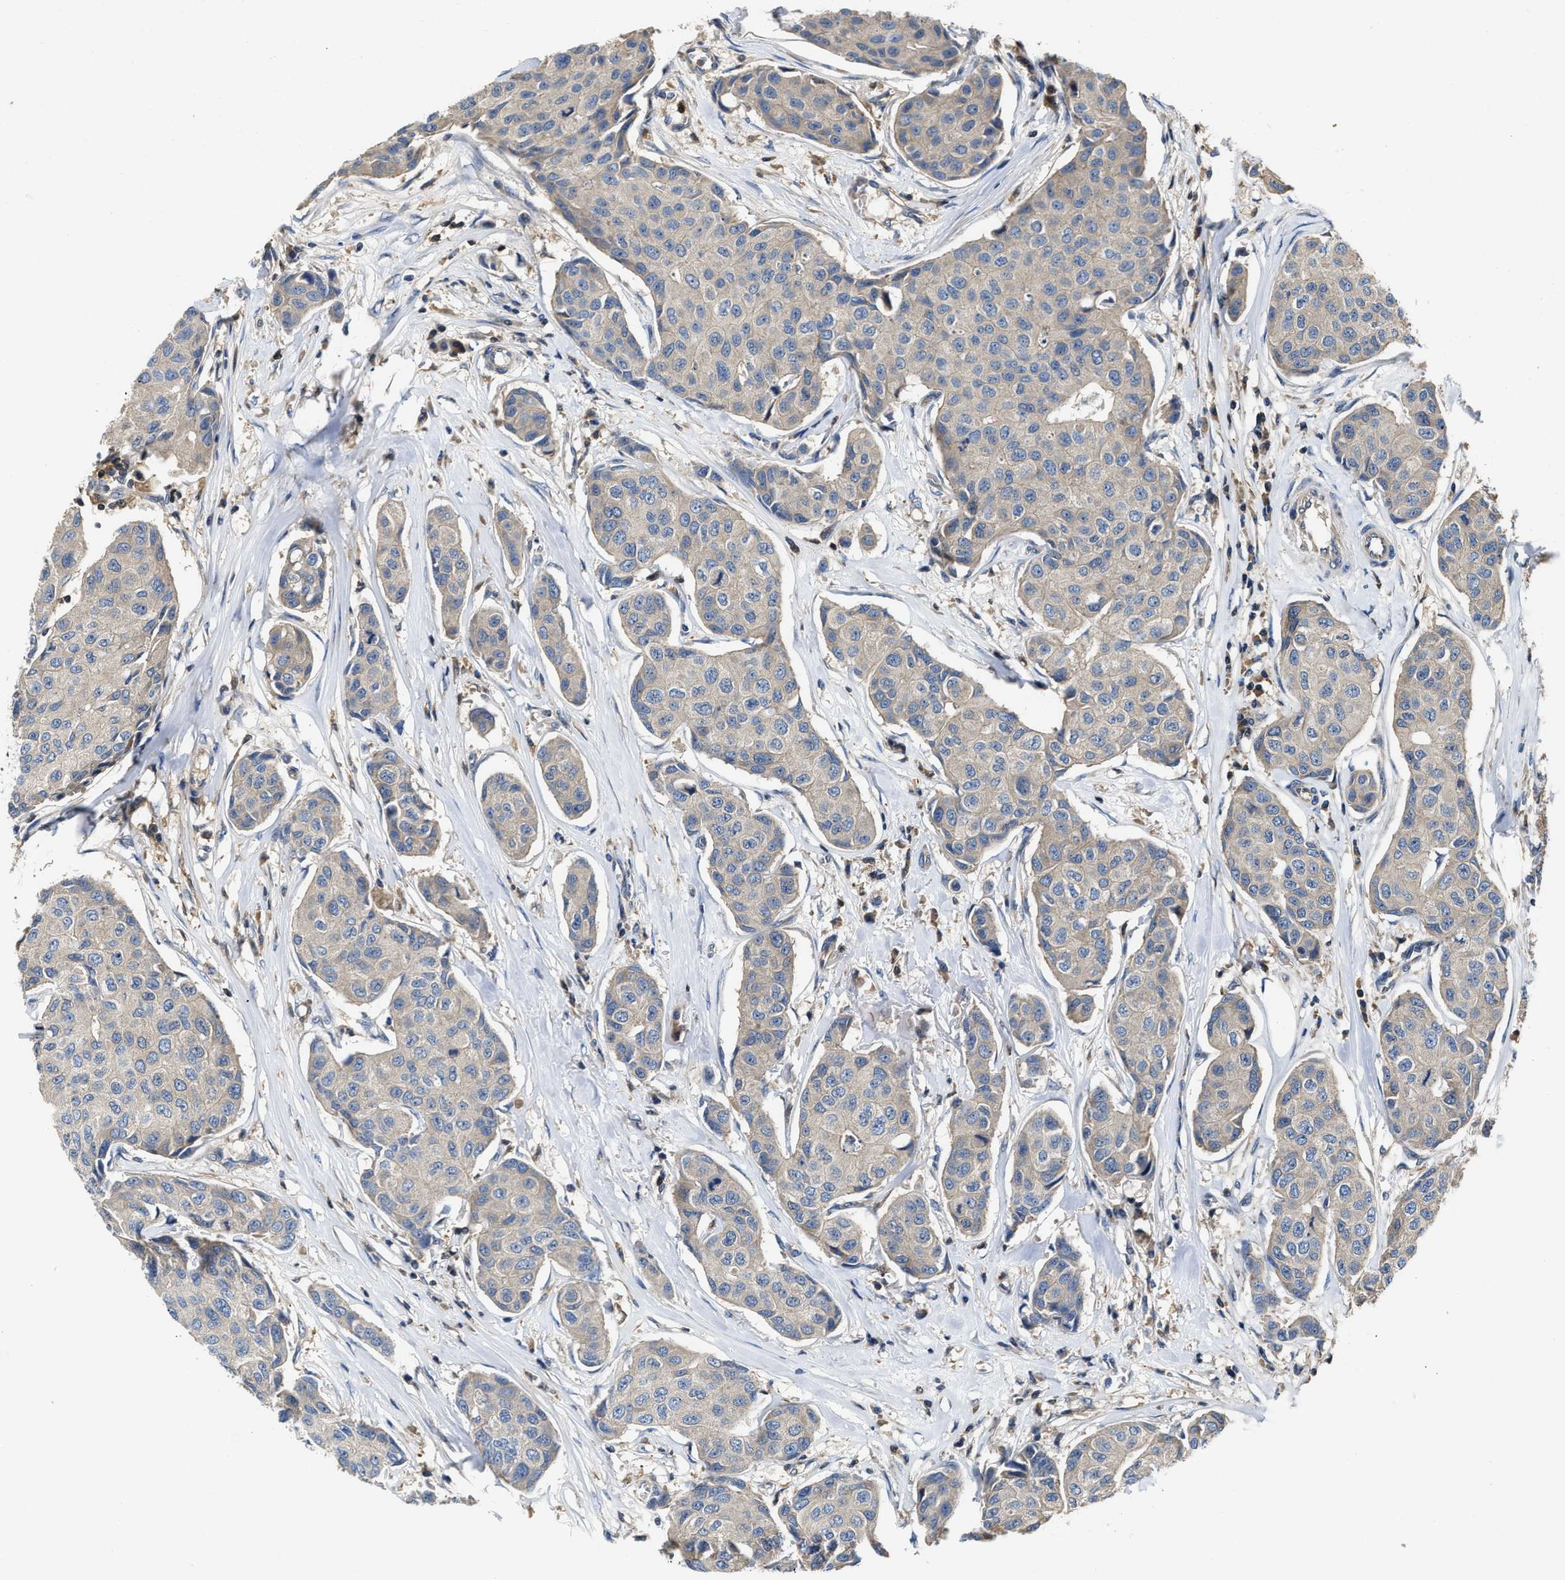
{"staining": {"intensity": "negative", "quantity": "none", "location": "none"}, "tissue": "breast cancer", "cell_type": "Tumor cells", "image_type": "cancer", "snomed": [{"axis": "morphology", "description": "Duct carcinoma"}, {"axis": "topography", "description": "Breast"}], "caption": "Protein analysis of breast cancer (intraductal carcinoma) shows no significant staining in tumor cells.", "gene": "OSTF1", "patient": {"sex": "female", "age": 80}}